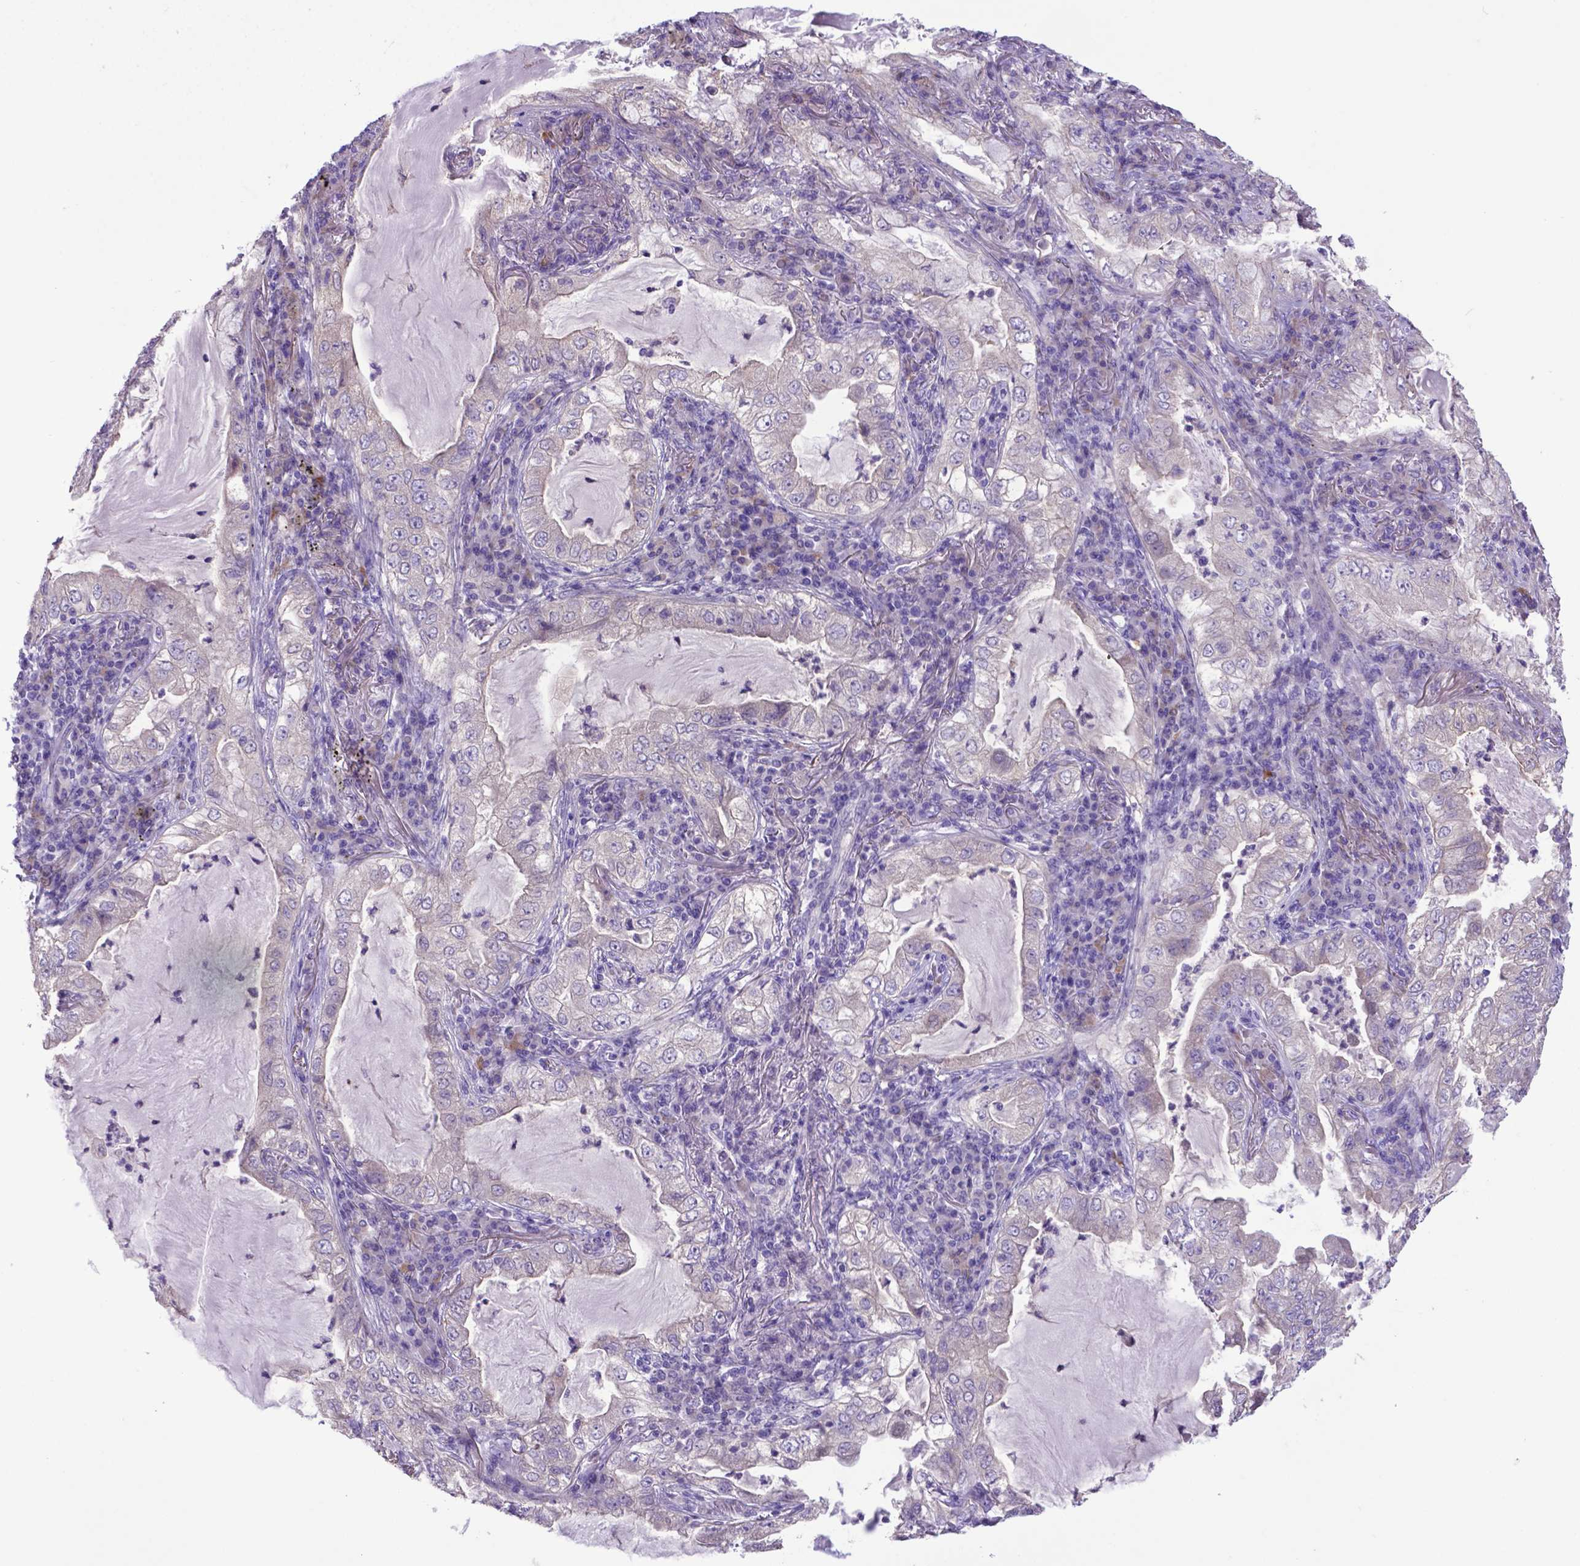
{"staining": {"intensity": "negative", "quantity": "none", "location": "none"}, "tissue": "lung cancer", "cell_type": "Tumor cells", "image_type": "cancer", "snomed": [{"axis": "morphology", "description": "Adenocarcinoma, NOS"}, {"axis": "topography", "description": "Lung"}], "caption": "IHC histopathology image of human lung cancer (adenocarcinoma) stained for a protein (brown), which displays no positivity in tumor cells. (DAB (3,3'-diaminobenzidine) immunohistochemistry visualized using brightfield microscopy, high magnification).", "gene": "ADRA2B", "patient": {"sex": "female", "age": 73}}